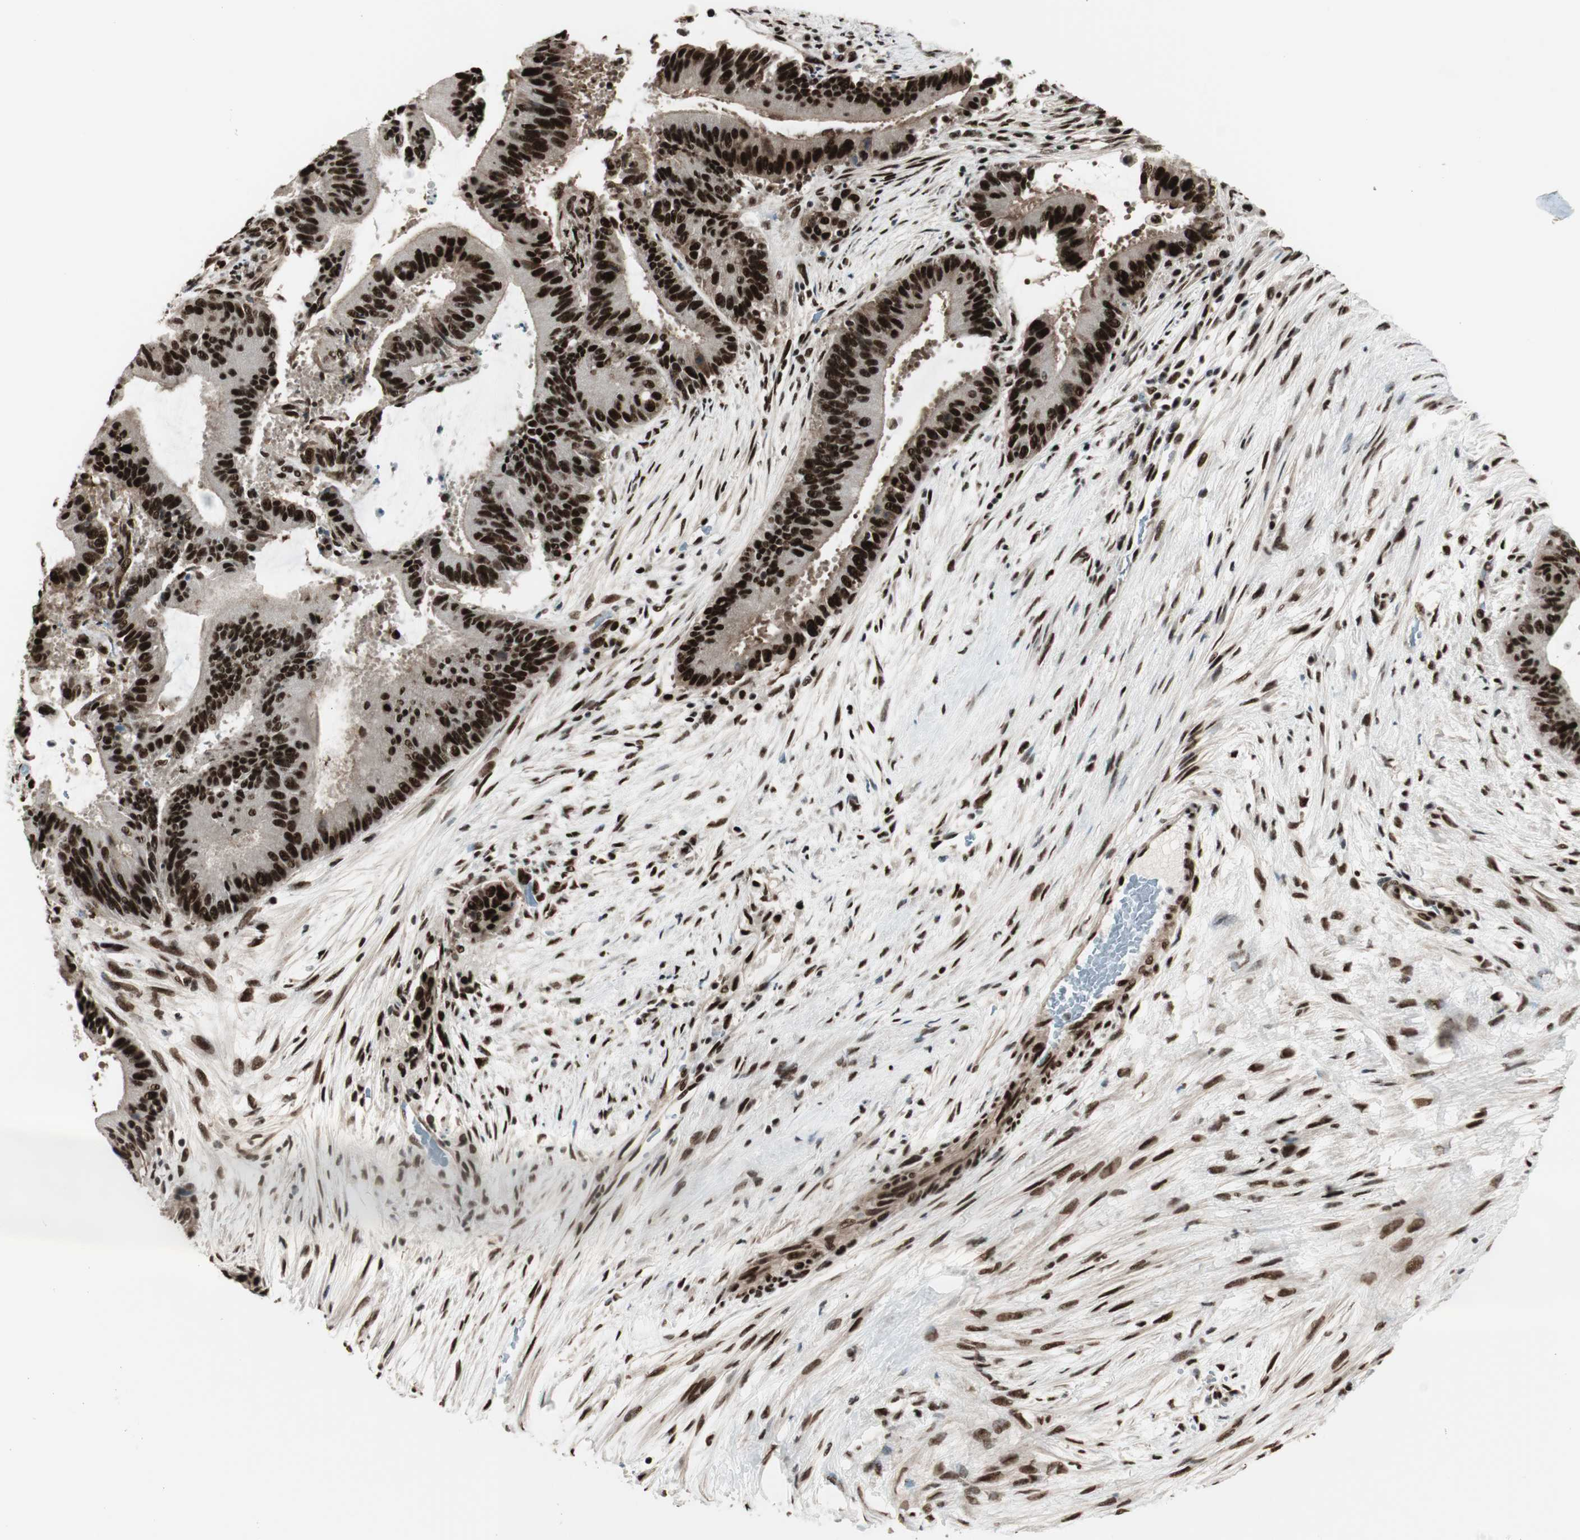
{"staining": {"intensity": "strong", "quantity": ">75%", "location": "nuclear"}, "tissue": "liver cancer", "cell_type": "Tumor cells", "image_type": "cancer", "snomed": [{"axis": "morphology", "description": "Cholangiocarcinoma"}, {"axis": "topography", "description": "Liver"}], "caption": "Immunohistochemical staining of human cholangiocarcinoma (liver) demonstrates high levels of strong nuclear protein staining in about >75% of tumor cells.", "gene": "HEXIM1", "patient": {"sex": "female", "age": 73}}